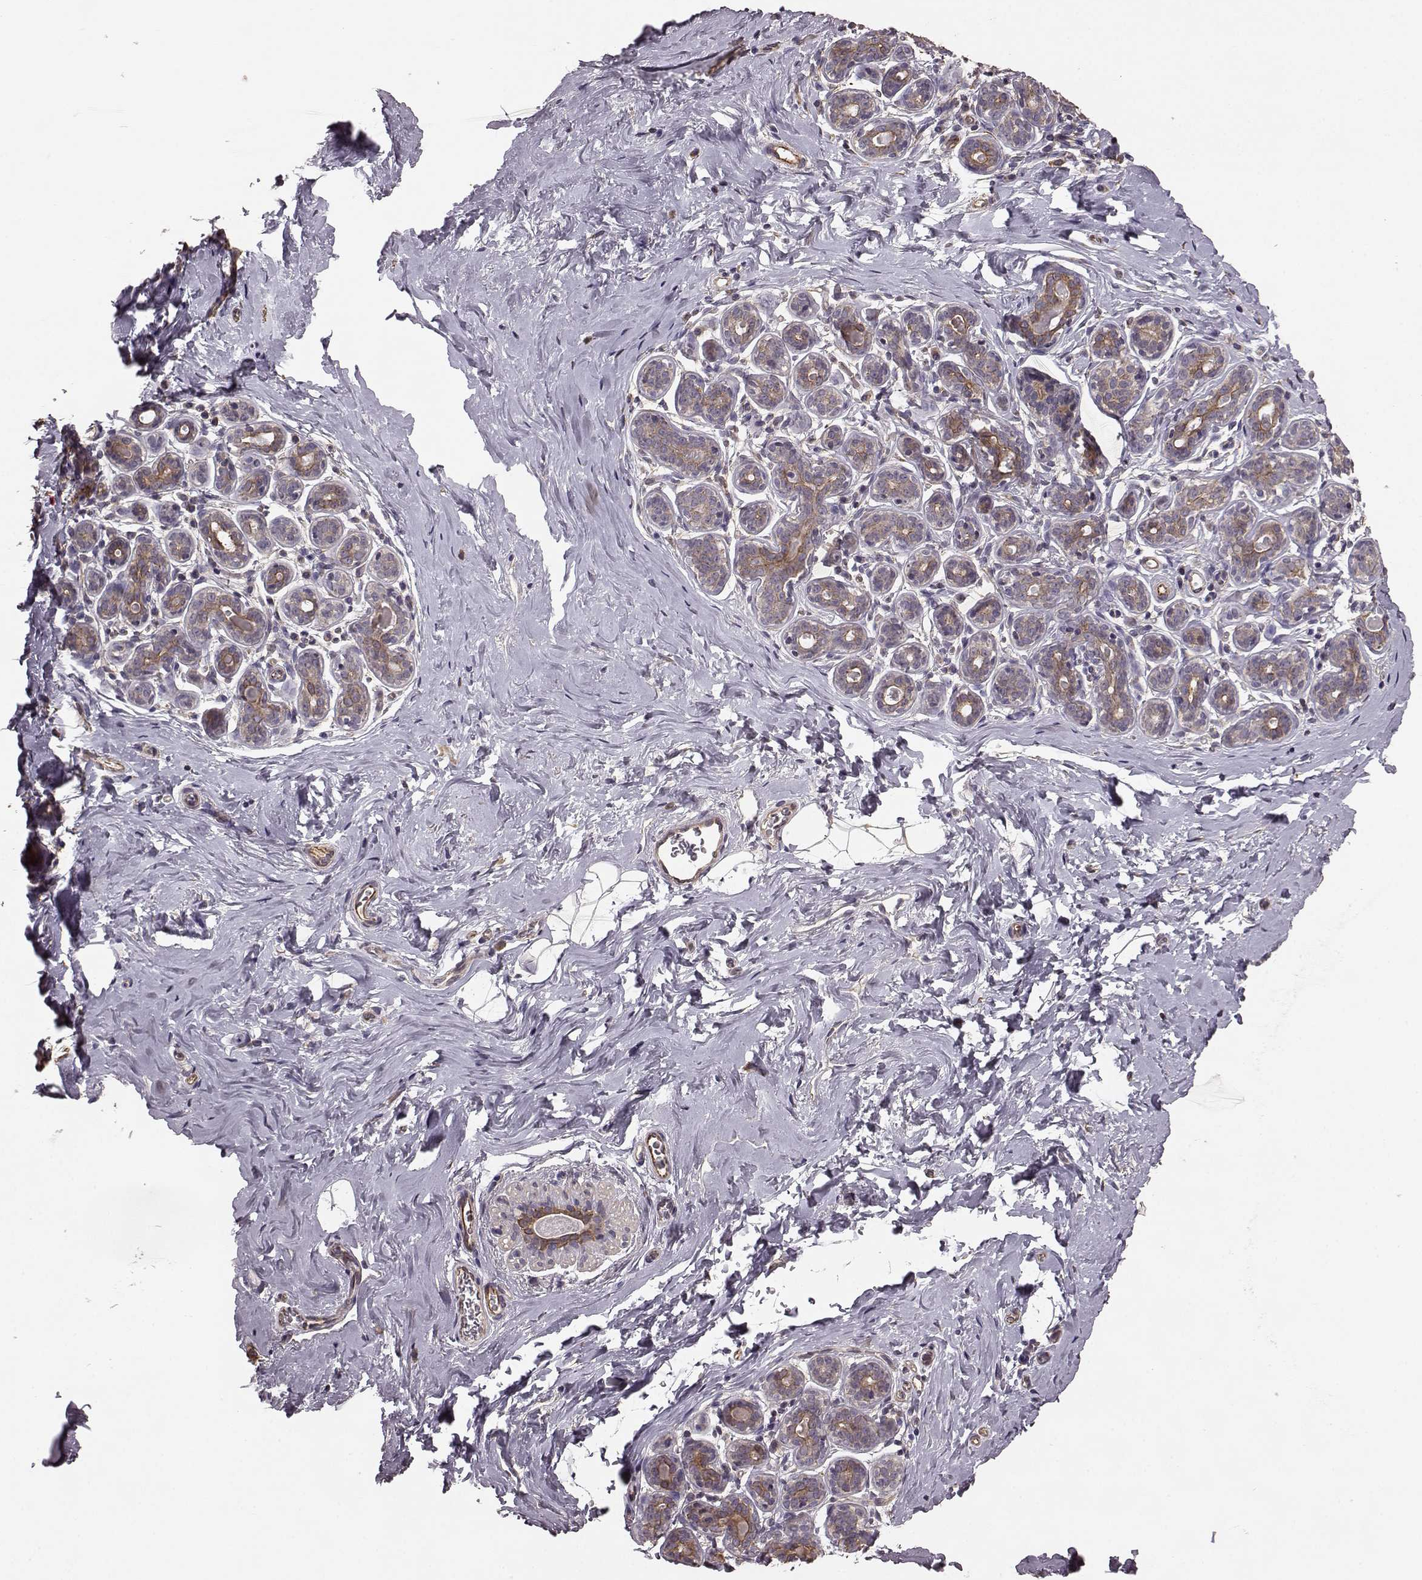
{"staining": {"intensity": "weak", "quantity": ">75%", "location": "cytoplasmic/membranous"}, "tissue": "breast", "cell_type": "Adipocytes", "image_type": "normal", "snomed": [{"axis": "morphology", "description": "Normal tissue, NOS"}, {"axis": "topography", "description": "Skin"}, {"axis": "topography", "description": "Breast"}], "caption": "Breast stained with DAB (3,3'-diaminobenzidine) IHC demonstrates low levels of weak cytoplasmic/membranous staining in about >75% of adipocytes.", "gene": "NTF3", "patient": {"sex": "female", "age": 43}}